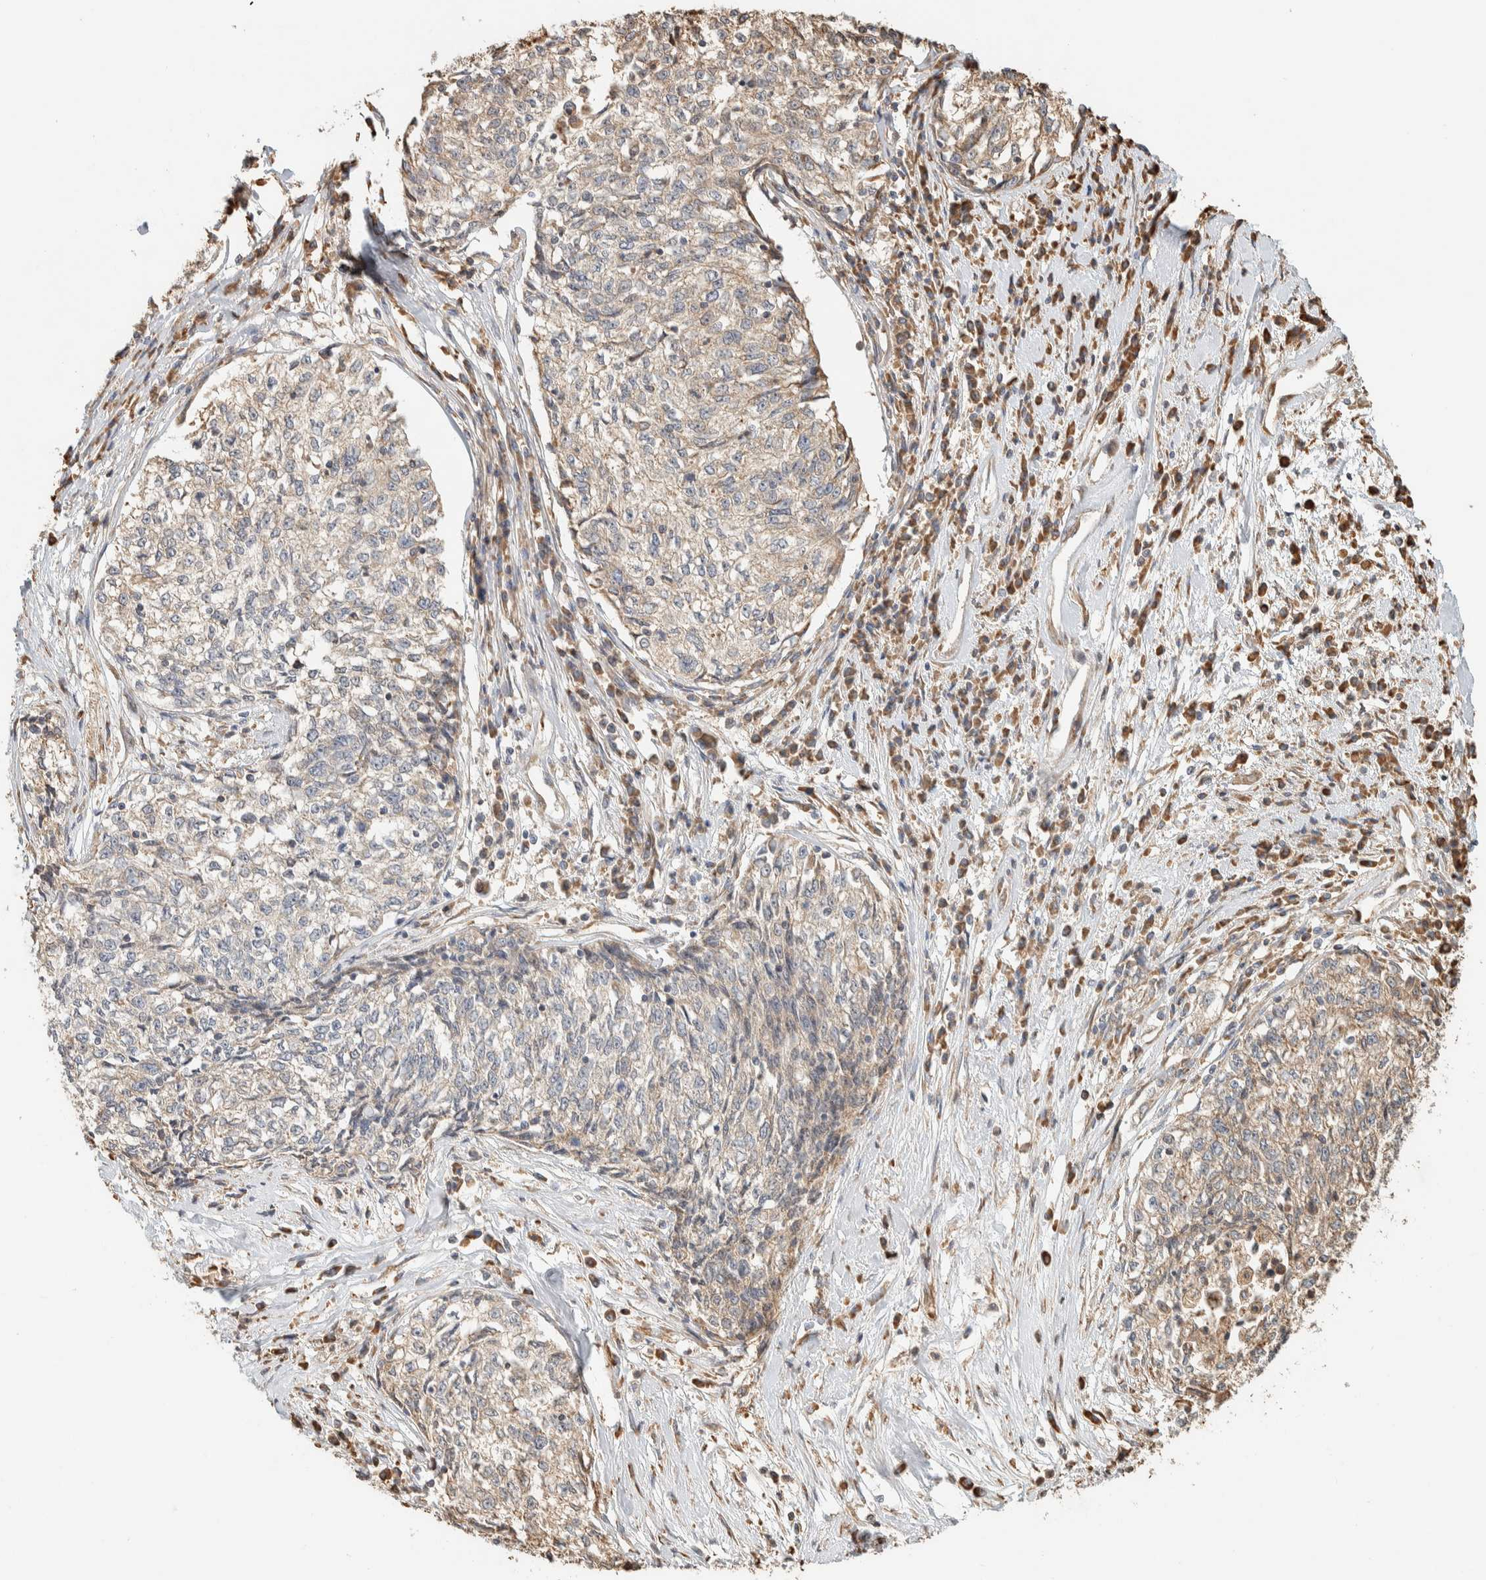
{"staining": {"intensity": "weak", "quantity": "<25%", "location": "cytoplasmic/membranous"}, "tissue": "cervical cancer", "cell_type": "Tumor cells", "image_type": "cancer", "snomed": [{"axis": "morphology", "description": "Squamous cell carcinoma, NOS"}, {"axis": "topography", "description": "Cervix"}], "caption": "Immunohistochemical staining of cervical squamous cell carcinoma demonstrates no significant expression in tumor cells.", "gene": "RAB11FIP1", "patient": {"sex": "female", "age": 57}}